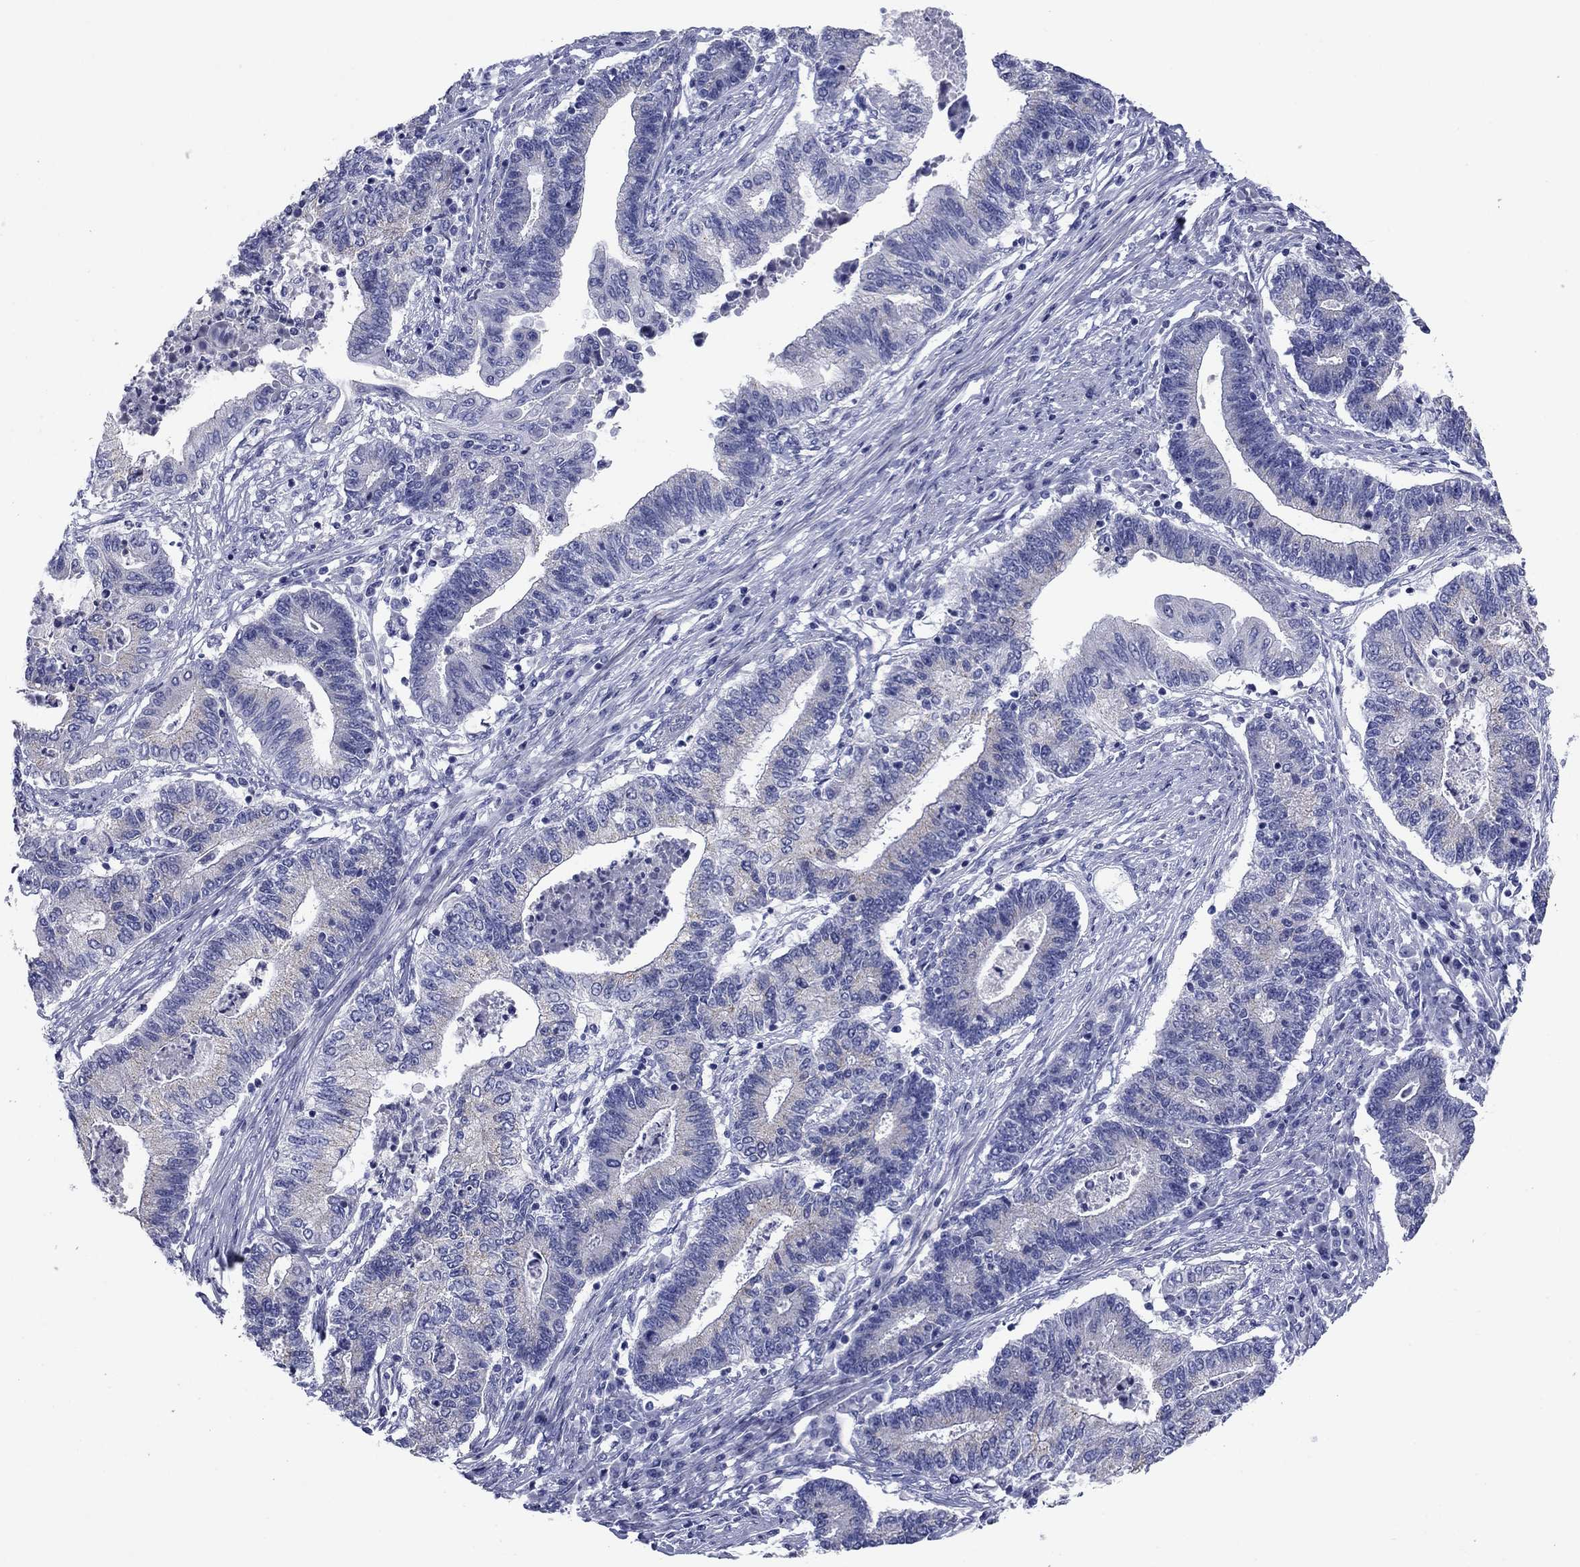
{"staining": {"intensity": "negative", "quantity": "none", "location": "none"}, "tissue": "endometrial cancer", "cell_type": "Tumor cells", "image_type": "cancer", "snomed": [{"axis": "morphology", "description": "Adenocarcinoma, NOS"}, {"axis": "topography", "description": "Uterus"}, {"axis": "topography", "description": "Endometrium"}], "caption": "Endometrial cancer (adenocarcinoma) was stained to show a protein in brown. There is no significant positivity in tumor cells. (Brightfield microscopy of DAB immunohistochemistry at high magnification).", "gene": "PRKCG", "patient": {"sex": "female", "age": 54}}